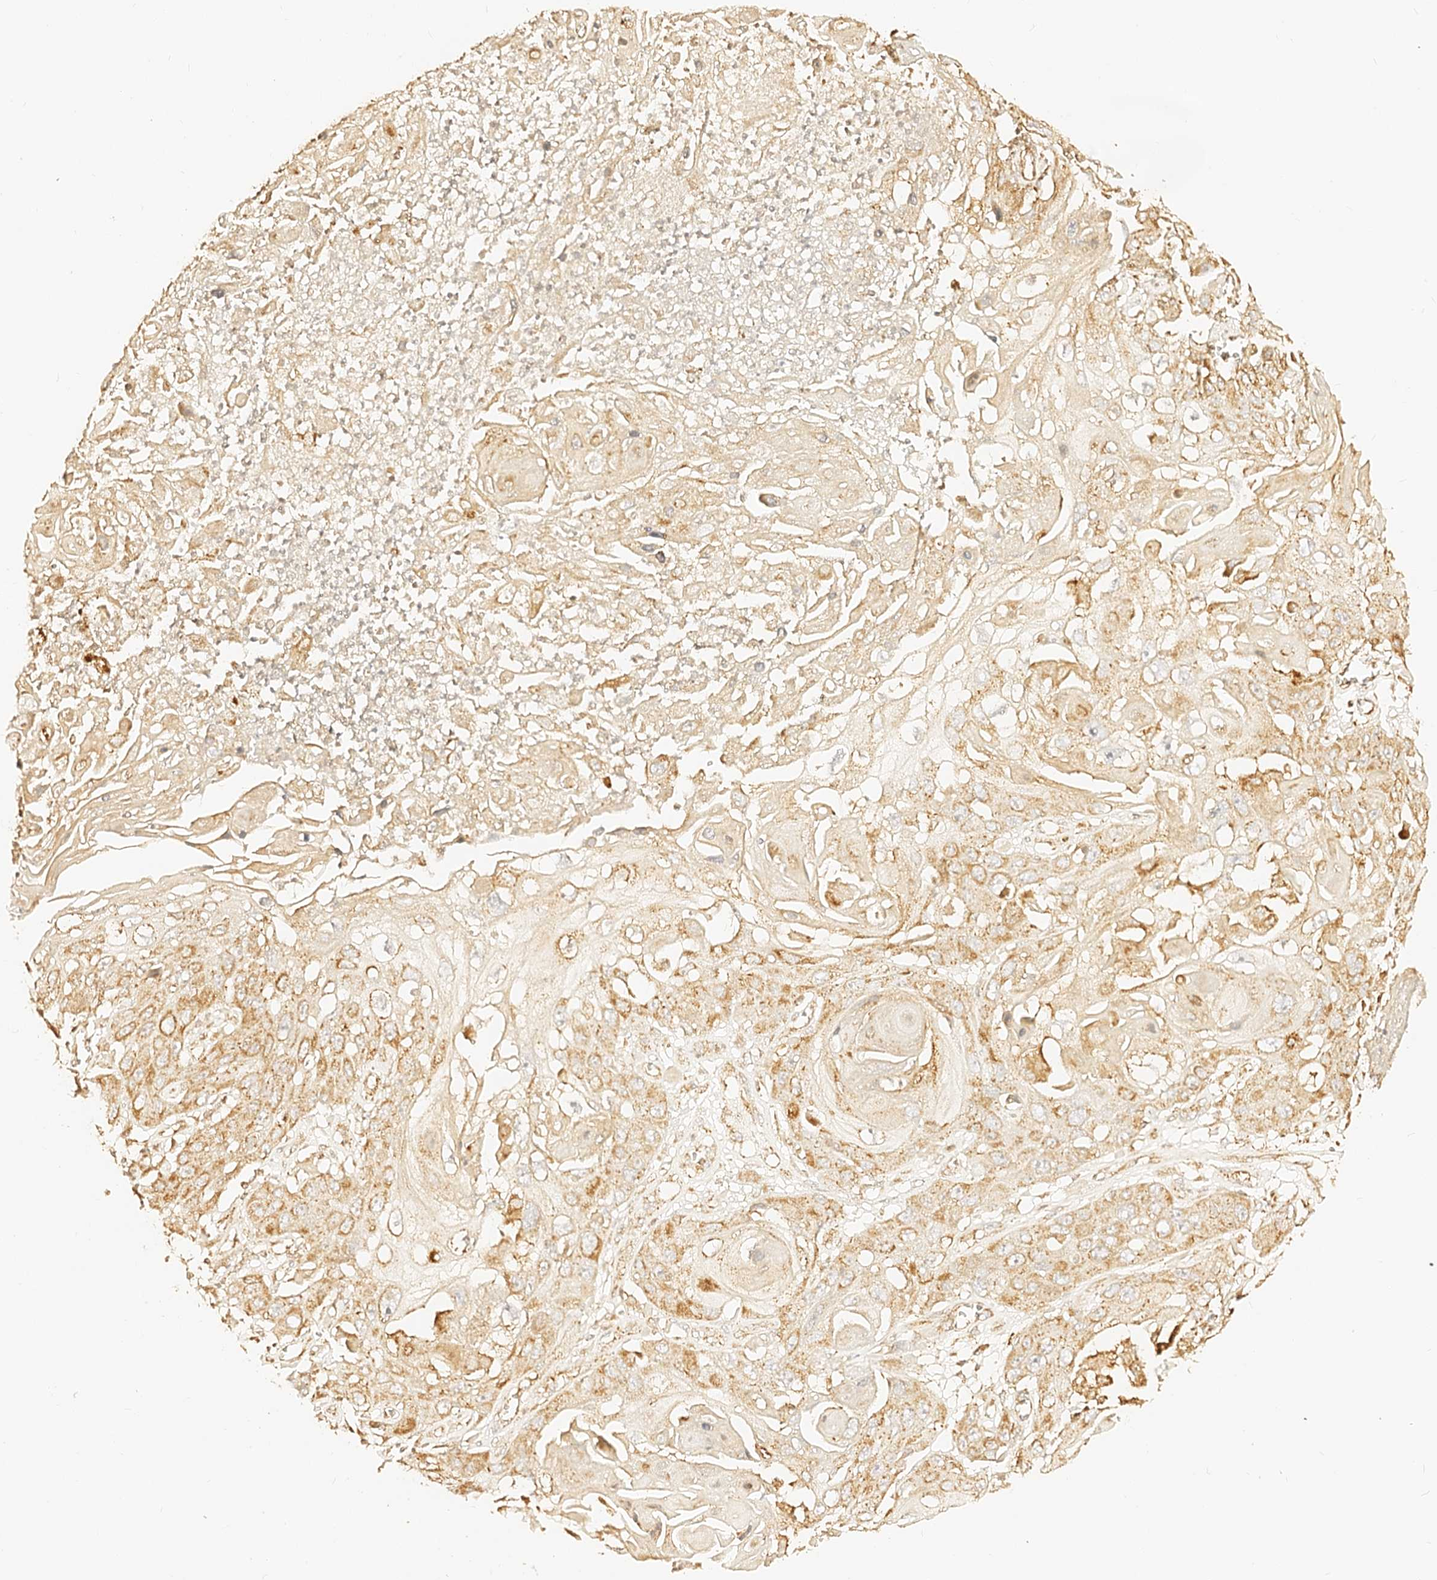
{"staining": {"intensity": "moderate", "quantity": ">75%", "location": "cytoplasmic/membranous"}, "tissue": "skin cancer", "cell_type": "Tumor cells", "image_type": "cancer", "snomed": [{"axis": "morphology", "description": "Squamous cell carcinoma, NOS"}, {"axis": "topography", "description": "Skin"}], "caption": "Brown immunohistochemical staining in human skin squamous cell carcinoma exhibits moderate cytoplasmic/membranous positivity in approximately >75% of tumor cells.", "gene": "MAOB", "patient": {"sex": "male", "age": 55}}